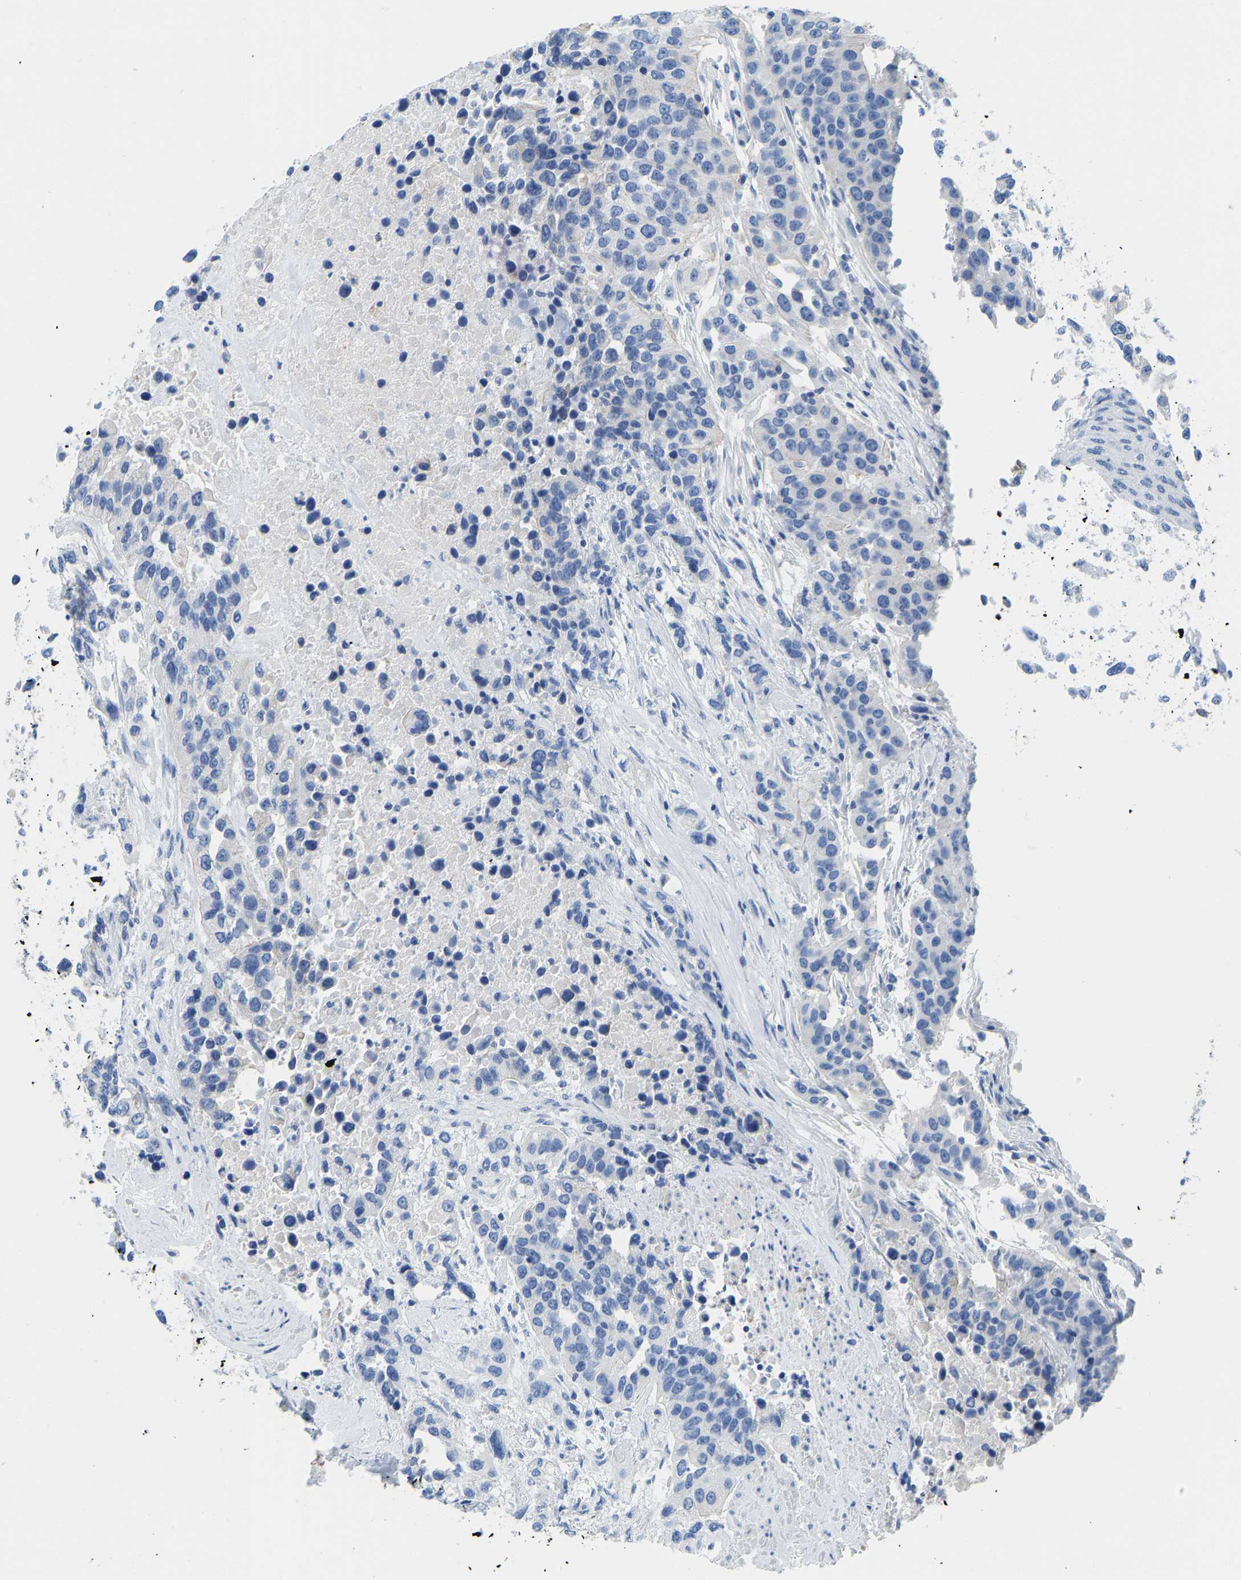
{"staining": {"intensity": "negative", "quantity": "none", "location": "none"}, "tissue": "urothelial cancer", "cell_type": "Tumor cells", "image_type": "cancer", "snomed": [{"axis": "morphology", "description": "Urothelial carcinoma, High grade"}, {"axis": "topography", "description": "Urinary bladder"}], "caption": "High-grade urothelial carcinoma was stained to show a protein in brown. There is no significant expression in tumor cells.", "gene": "NKAIN3", "patient": {"sex": "female", "age": 80}}